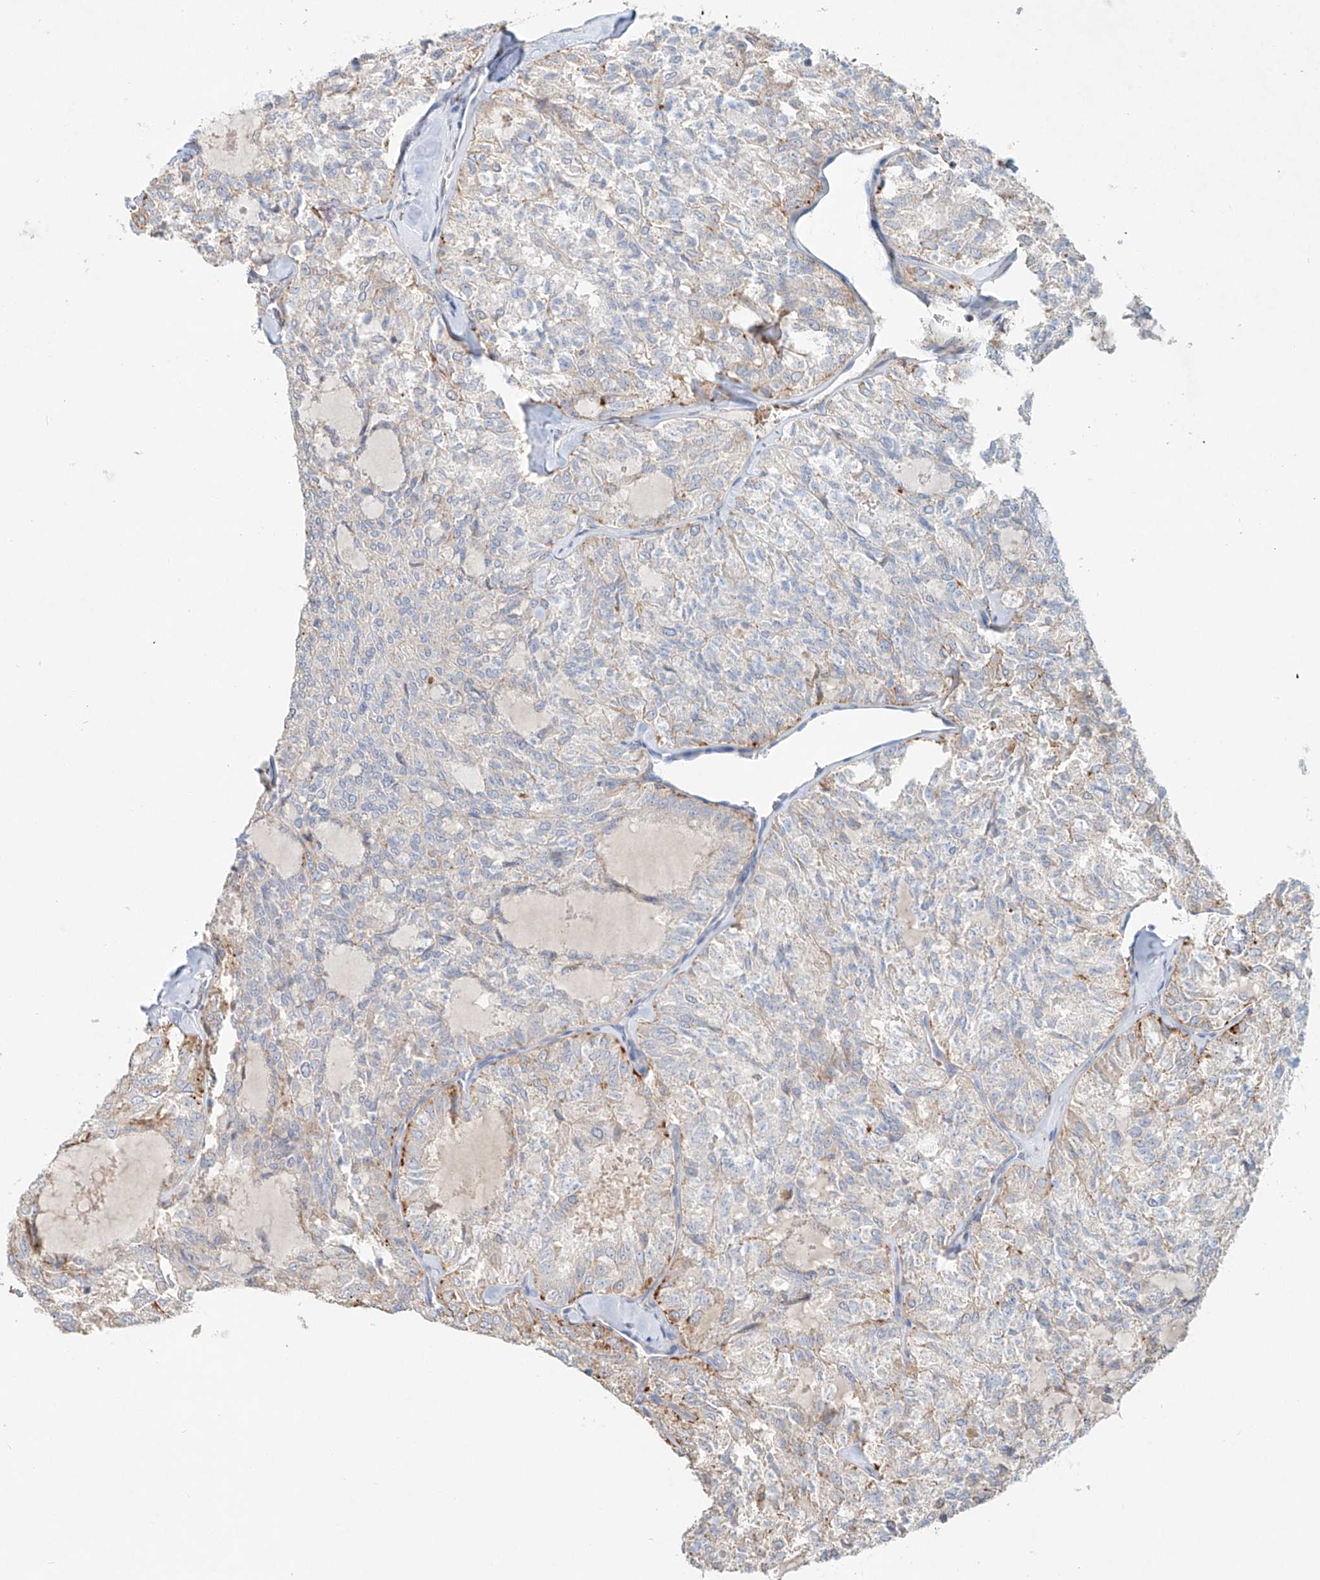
{"staining": {"intensity": "moderate", "quantity": "<25%", "location": "cytoplasmic/membranous"}, "tissue": "thyroid cancer", "cell_type": "Tumor cells", "image_type": "cancer", "snomed": [{"axis": "morphology", "description": "Follicular adenoma carcinoma, NOS"}, {"axis": "topography", "description": "Thyroid gland"}], "caption": "This is an image of IHC staining of thyroid cancer (follicular adenoma carcinoma), which shows moderate staining in the cytoplasmic/membranous of tumor cells.", "gene": "TRIM47", "patient": {"sex": "male", "age": 75}}